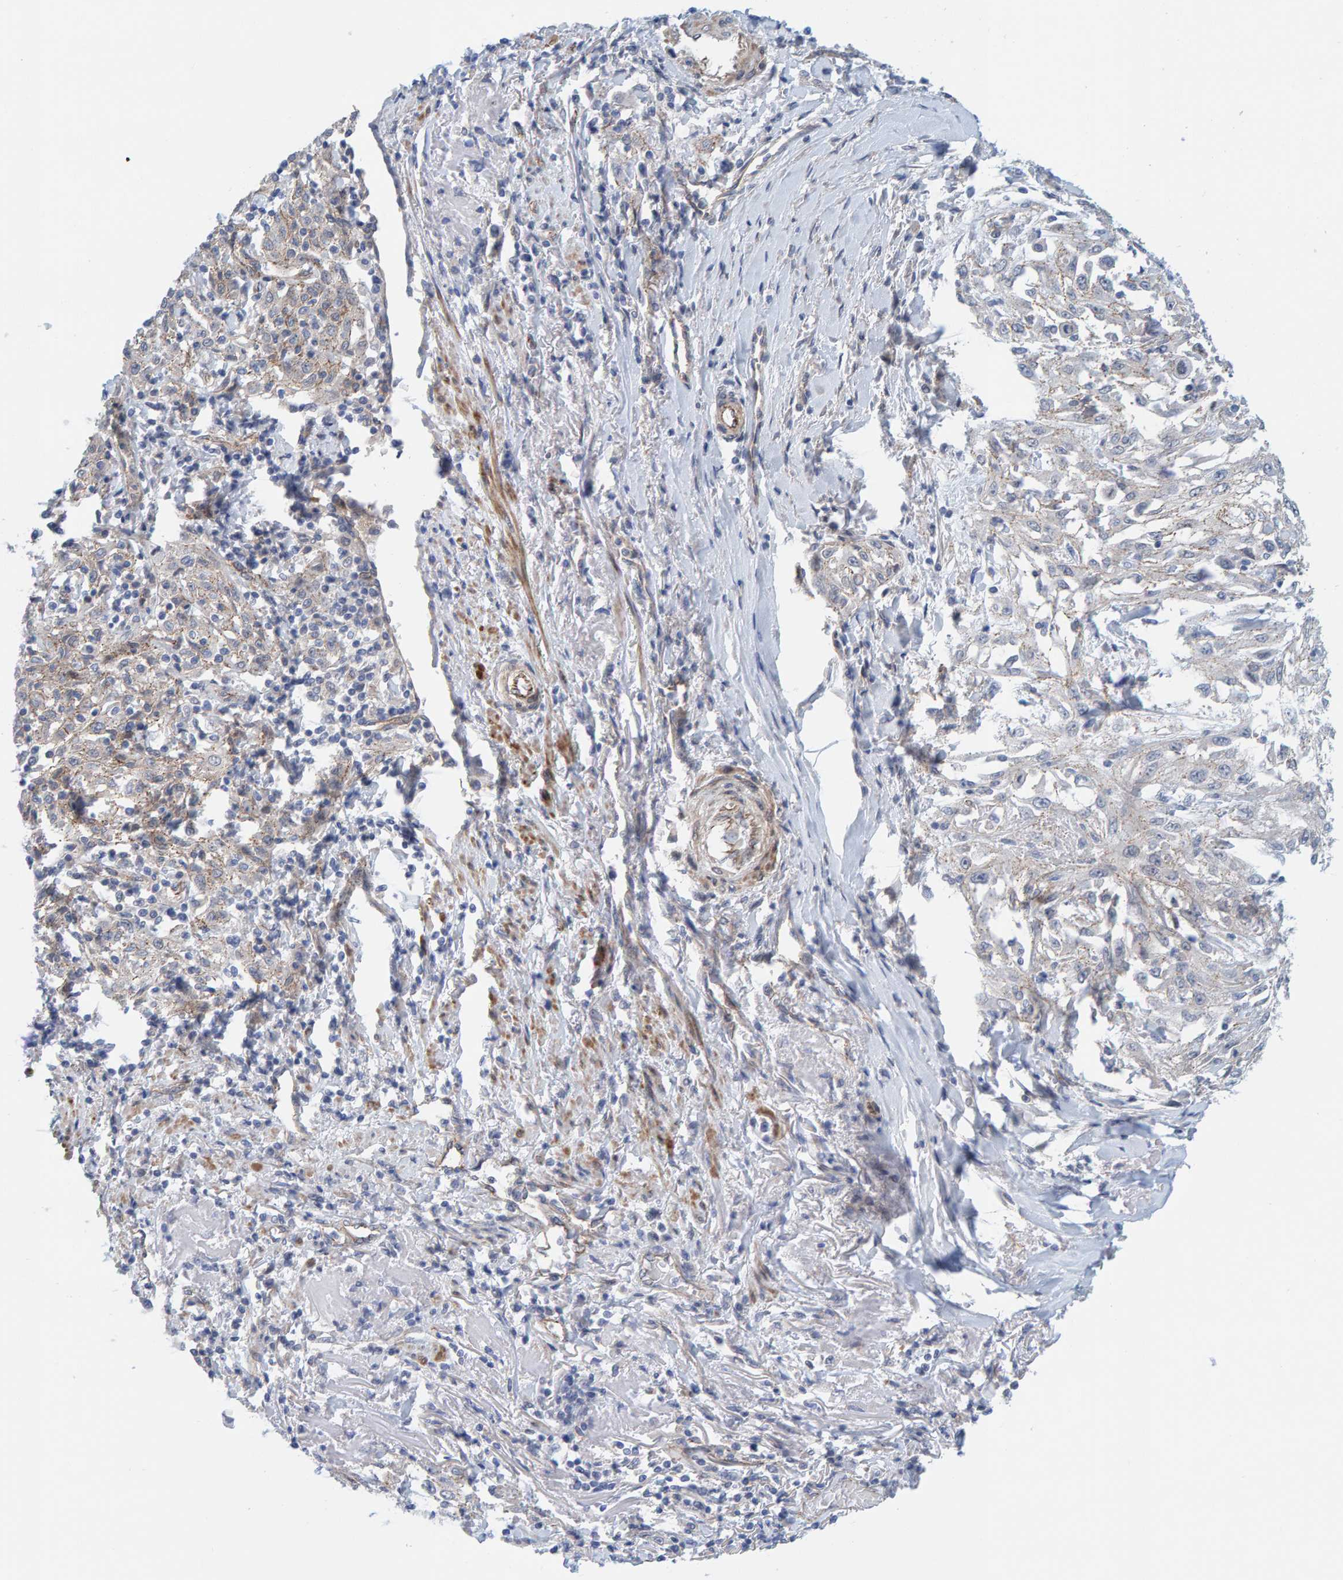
{"staining": {"intensity": "weak", "quantity": "<25%", "location": "cytoplasmic/membranous"}, "tissue": "skin cancer", "cell_type": "Tumor cells", "image_type": "cancer", "snomed": [{"axis": "morphology", "description": "Squamous cell carcinoma, NOS"}, {"axis": "morphology", "description": "Squamous cell carcinoma, metastatic, NOS"}, {"axis": "topography", "description": "Skin"}, {"axis": "topography", "description": "Lymph node"}], "caption": "This histopathology image is of skin cancer (metastatic squamous cell carcinoma) stained with IHC to label a protein in brown with the nuclei are counter-stained blue. There is no positivity in tumor cells.", "gene": "KRBA2", "patient": {"sex": "male", "age": 75}}